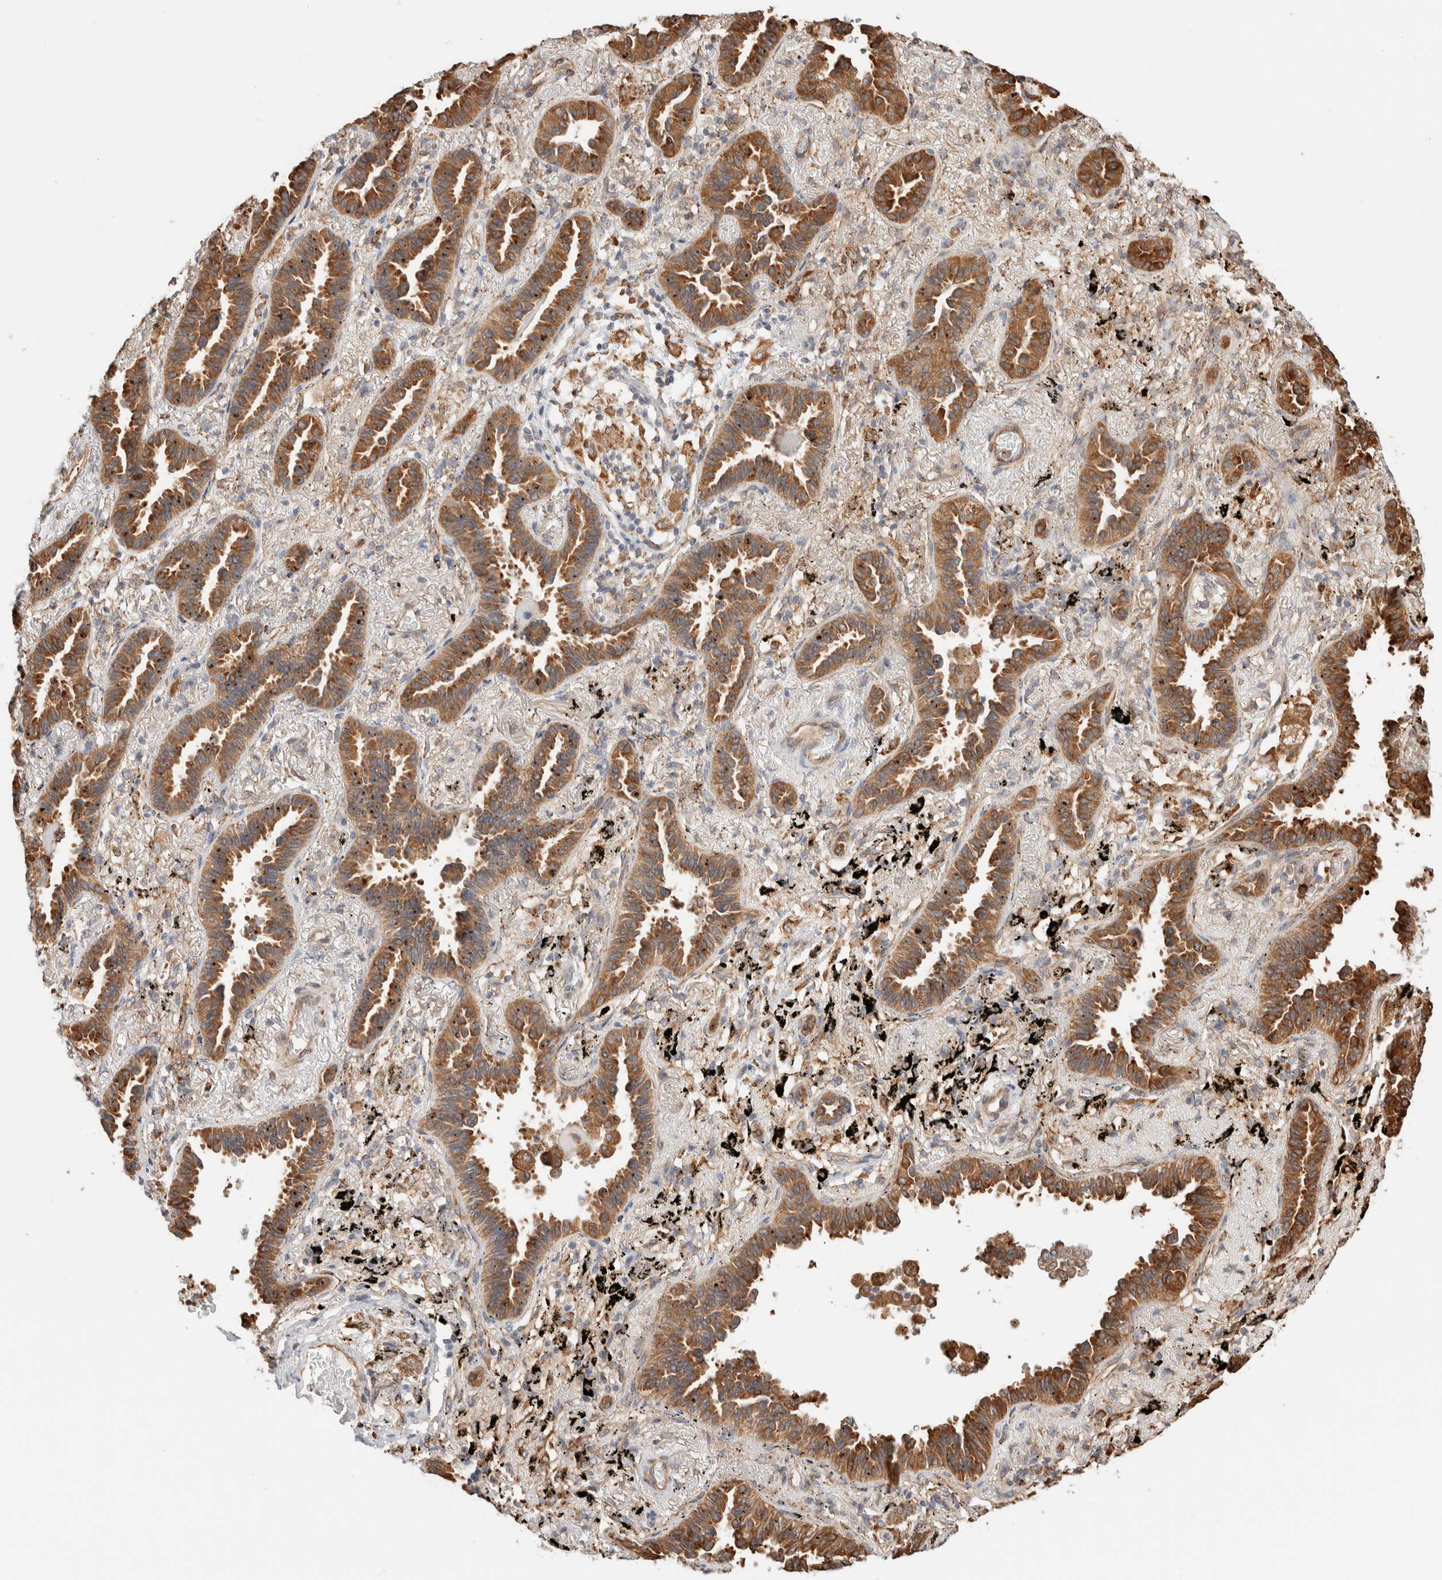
{"staining": {"intensity": "moderate", "quantity": ">75%", "location": "cytoplasmic/membranous"}, "tissue": "lung cancer", "cell_type": "Tumor cells", "image_type": "cancer", "snomed": [{"axis": "morphology", "description": "Adenocarcinoma, NOS"}, {"axis": "topography", "description": "Lung"}], "caption": "Lung adenocarcinoma tissue shows moderate cytoplasmic/membranous positivity in approximately >75% of tumor cells", "gene": "INTS1", "patient": {"sex": "male", "age": 59}}